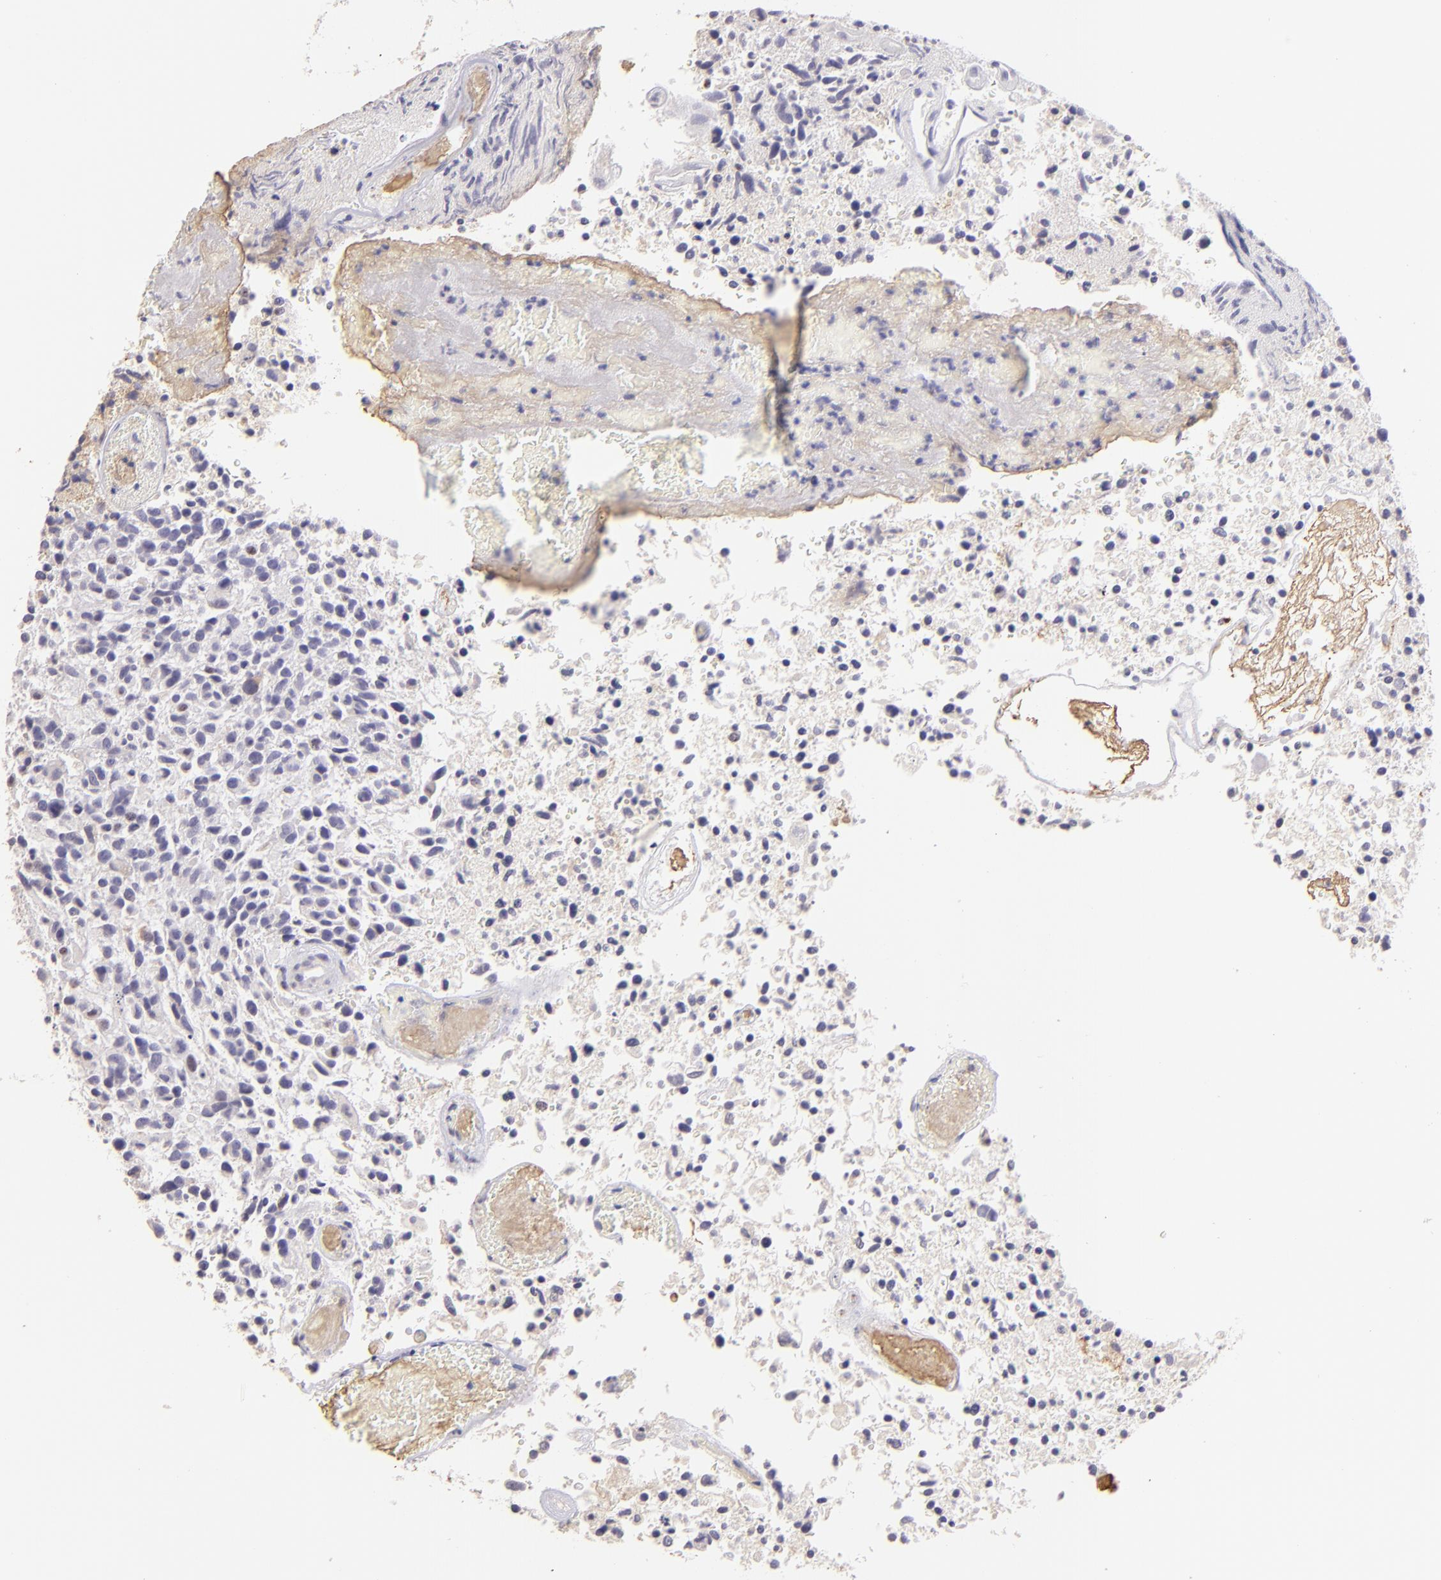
{"staining": {"intensity": "negative", "quantity": "none", "location": "none"}, "tissue": "glioma", "cell_type": "Tumor cells", "image_type": "cancer", "snomed": [{"axis": "morphology", "description": "Glioma, malignant, High grade"}, {"axis": "topography", "description": "Brain"}], "caption": "The photomicrograph demonstrates no significant expression in tumor cells of glioma.", "gene": "MAGEA1", "patient": {"sex": "male", "age": 72}}